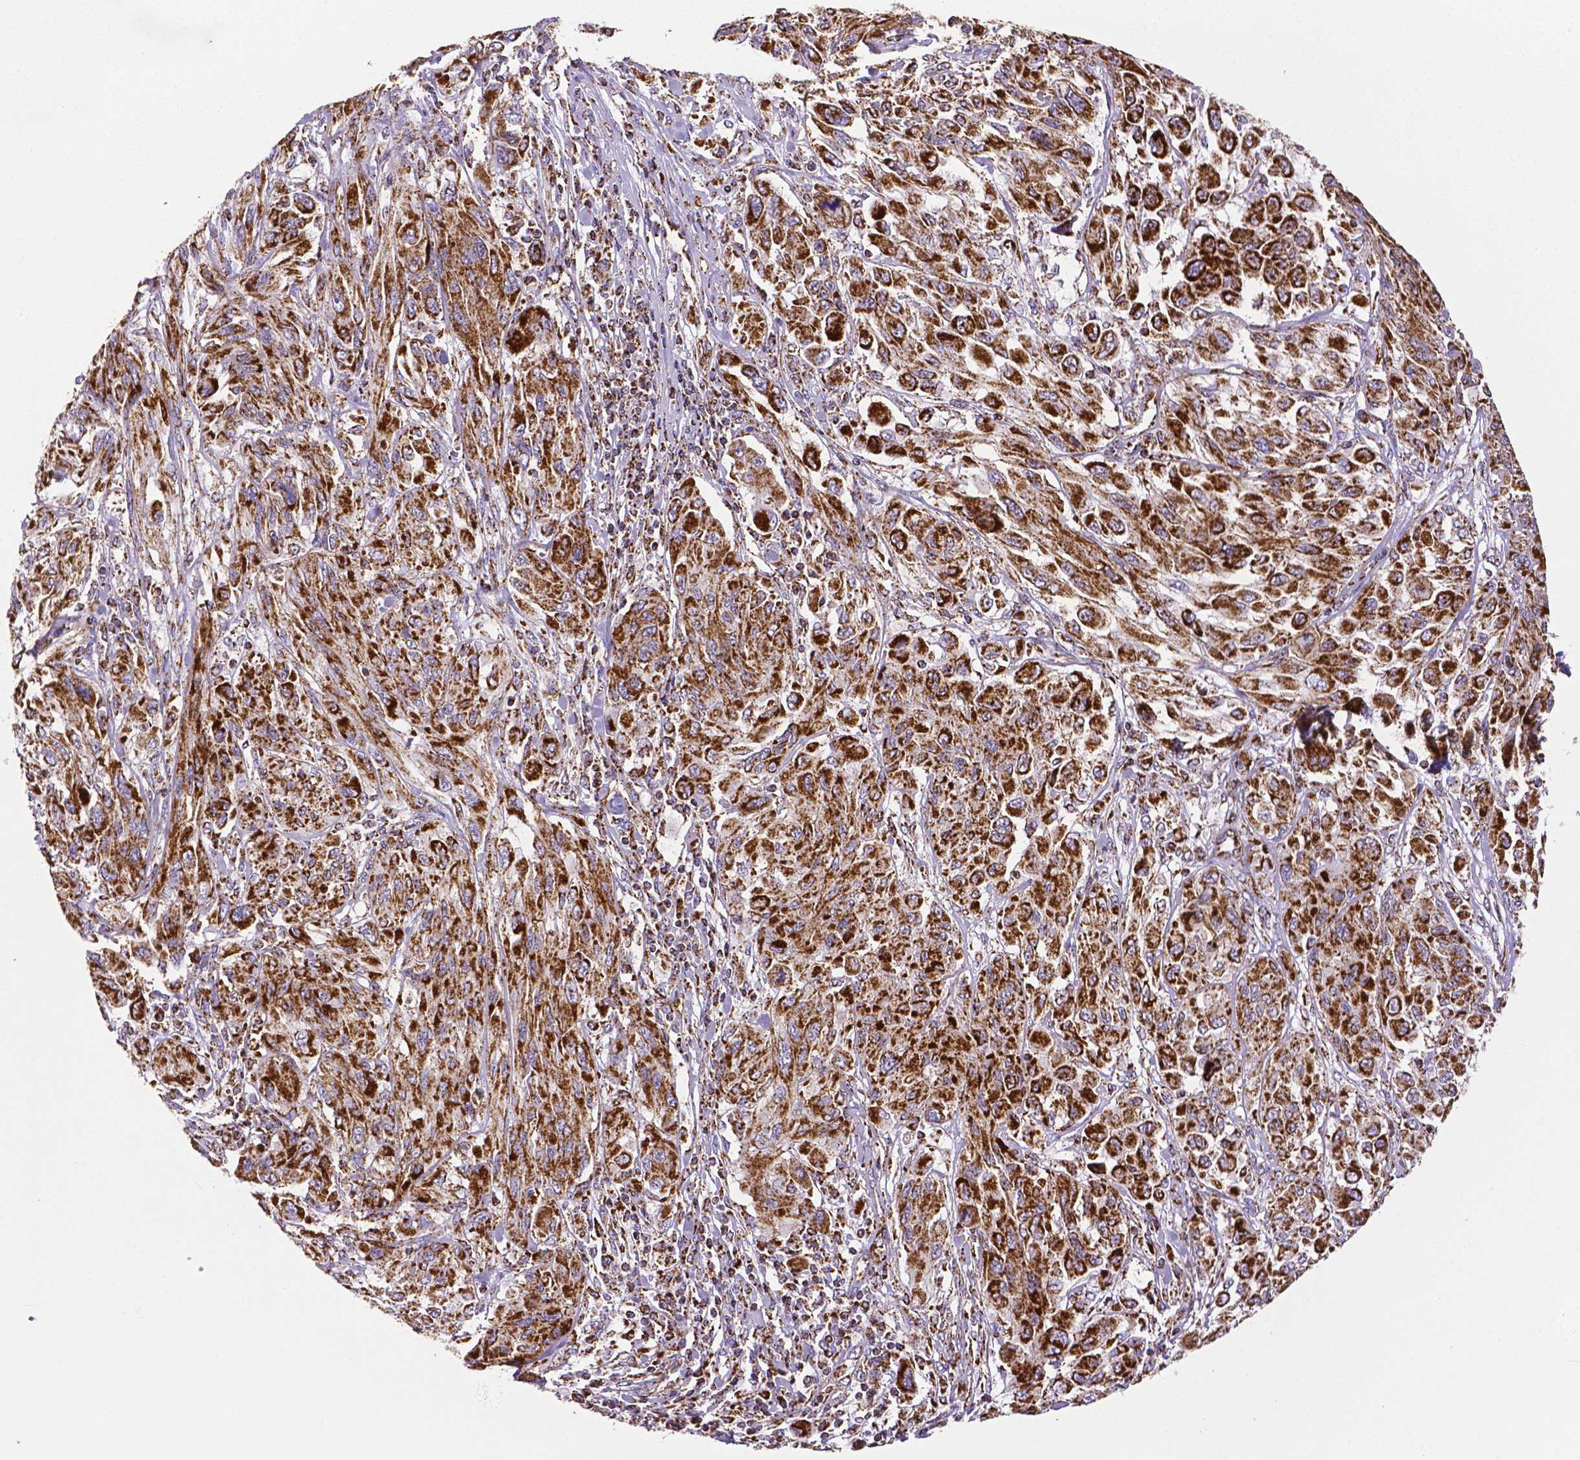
{"staining": {"intensity": "strong", "quantity": ">75%", "location": "cytoplasmic/membranous"}, "tissue": "melanoma", "cell_type": "Tumor cells", "image_type": "cancer", "snomed": [{"axis": "morphology", "description": "Malignant melanoma, NOS"}, {"axis": "topography", "description": "Skin"}], "caption": "There is high levels of strong cytoplasmic/membranous positivity in tumor cells of melanoma, as demonstrated by immunohistochemical staining (brown color).", "gene": "MACC1", "patient": {"sex": "female", "age": 91}}